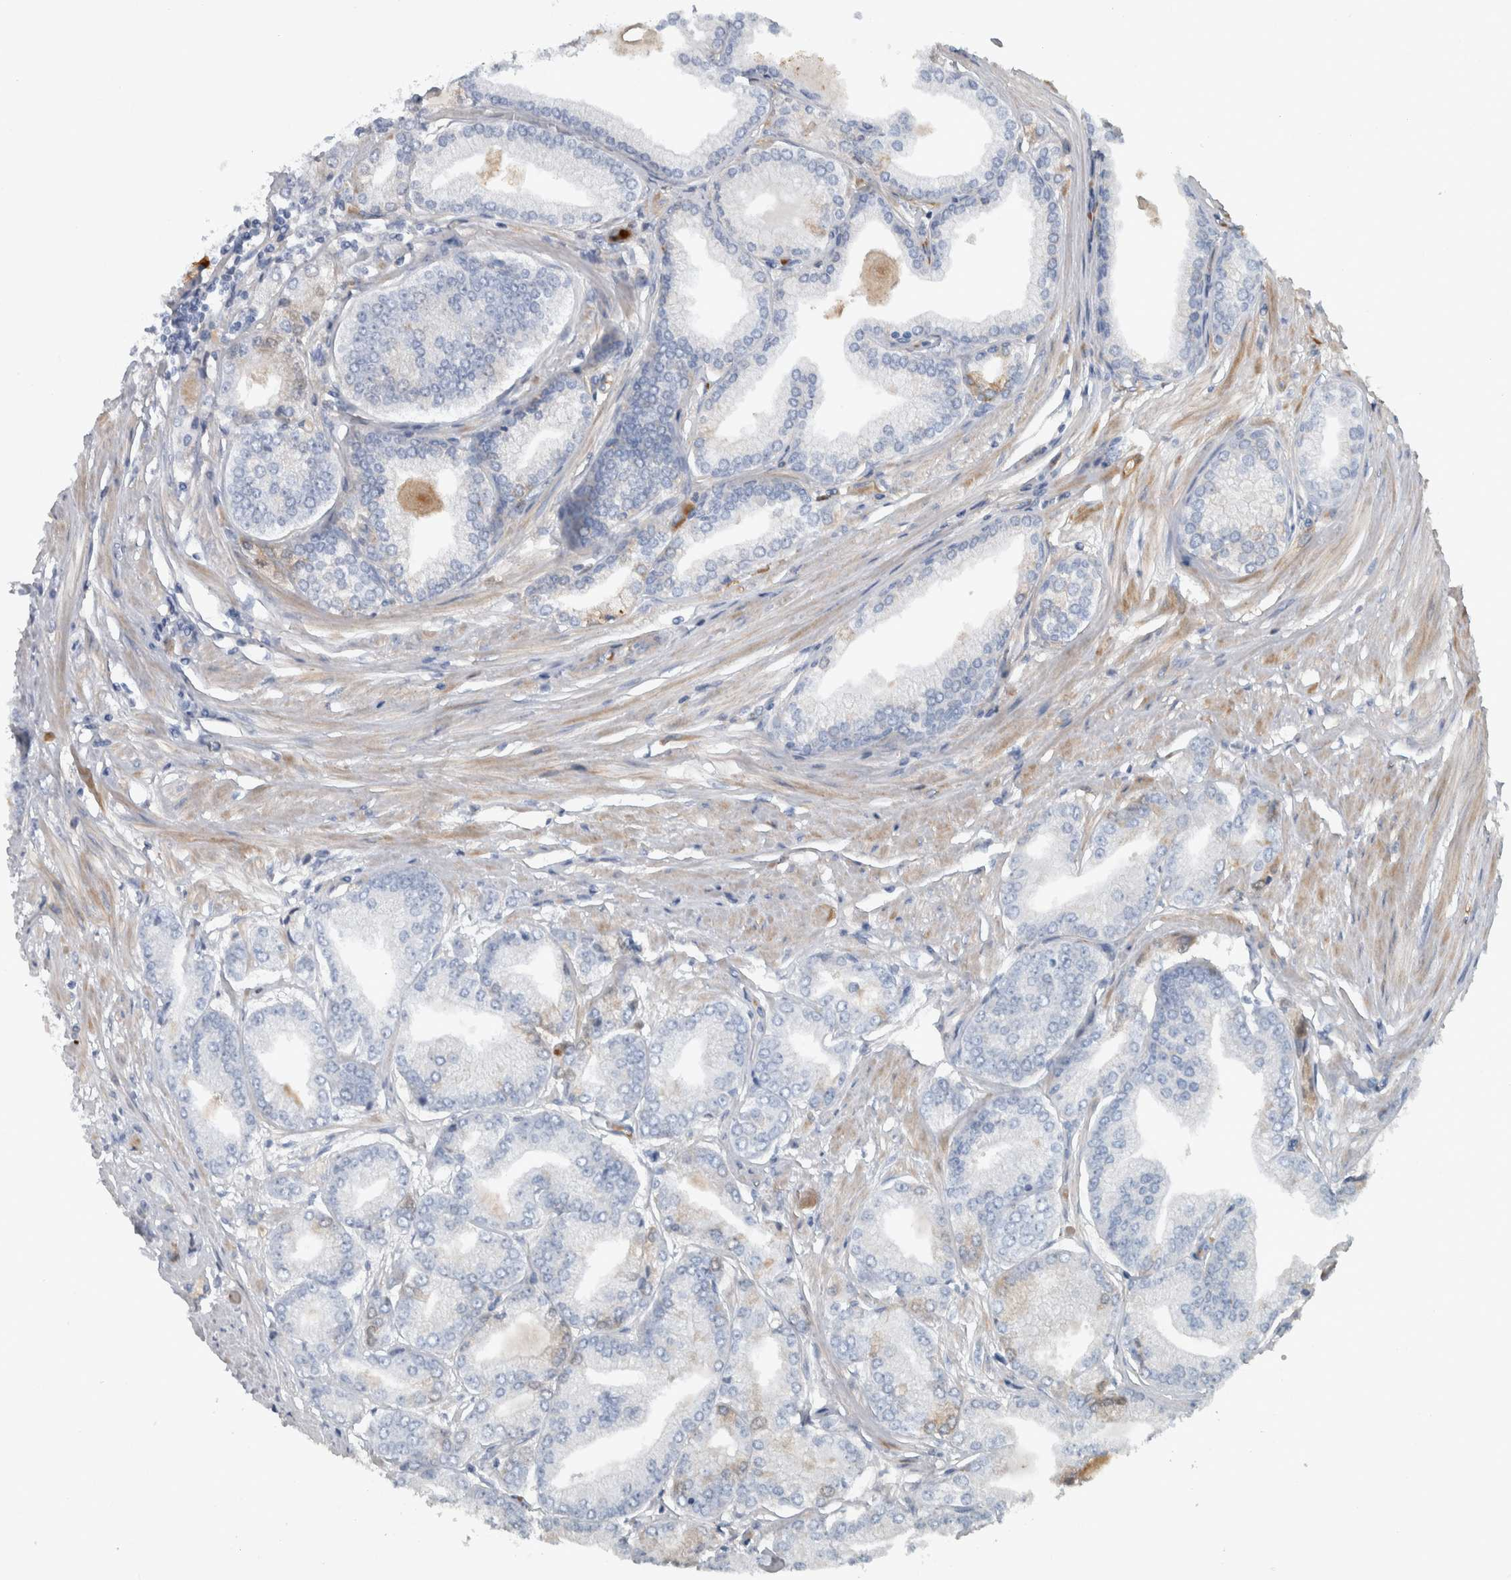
{"staining": {"intensity": "negative", "quantity": "none", "location": "none"}, "tissue": "prostate cancer", "cell_type": "Tumor cells", "image_type": "cancer", "snomed": [{"axis": "morphology", "description": "Adenocarcinoma, Low grade"}, {"axis": "topography", "description": "Prostate"}], "caption": "Low-grade adenocarcinoma (prostate) stained for a protein using immunohistochemistry (IHC) reveals no staining tumor cells.", "gene": "SERPINC1", "patient": {"sex": "male", "age": 52}}